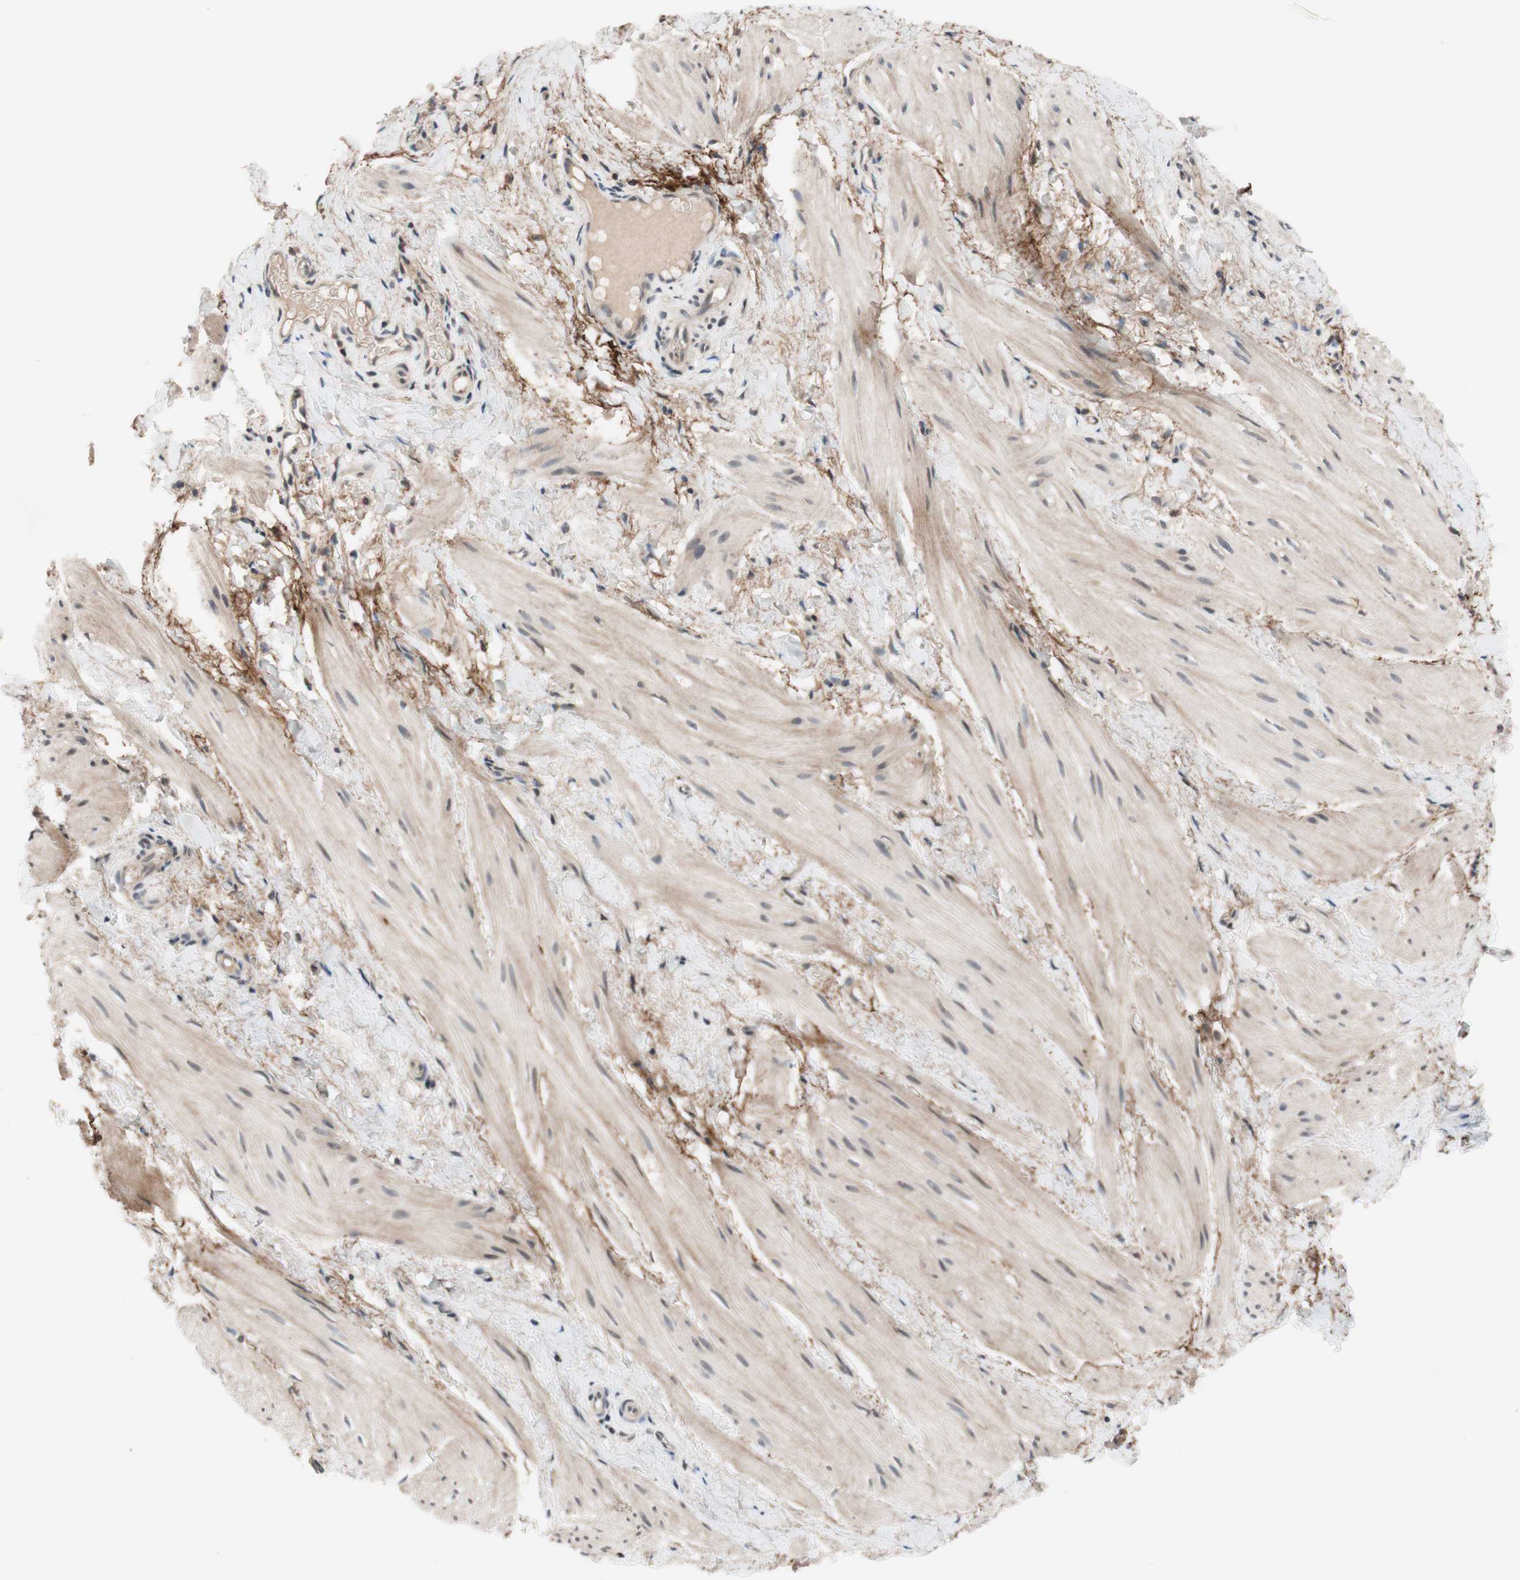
{"staining": {"intensity": "weak", "quantity": "<25%", "location": "cytoplasmic/membranous"}, "tissue": "smooth muscle", "cell_type": "Smooth muscle cells", "image_type": "normal", "snomed": [{"axis": "morphology", "description": "Normal tissue, NOS"}, {"axis": "topography", "description": "Smooth muscle"}], "caption": "The photomicrograph displays no staining of smooth muscle cells in normal smooth muscle. (DAB (3,3'-diaminobenzidine) immunohistochemistry (IHC), high magnification).", "gene": "CD55", "patient": {"sex": "male", "age": 16}}